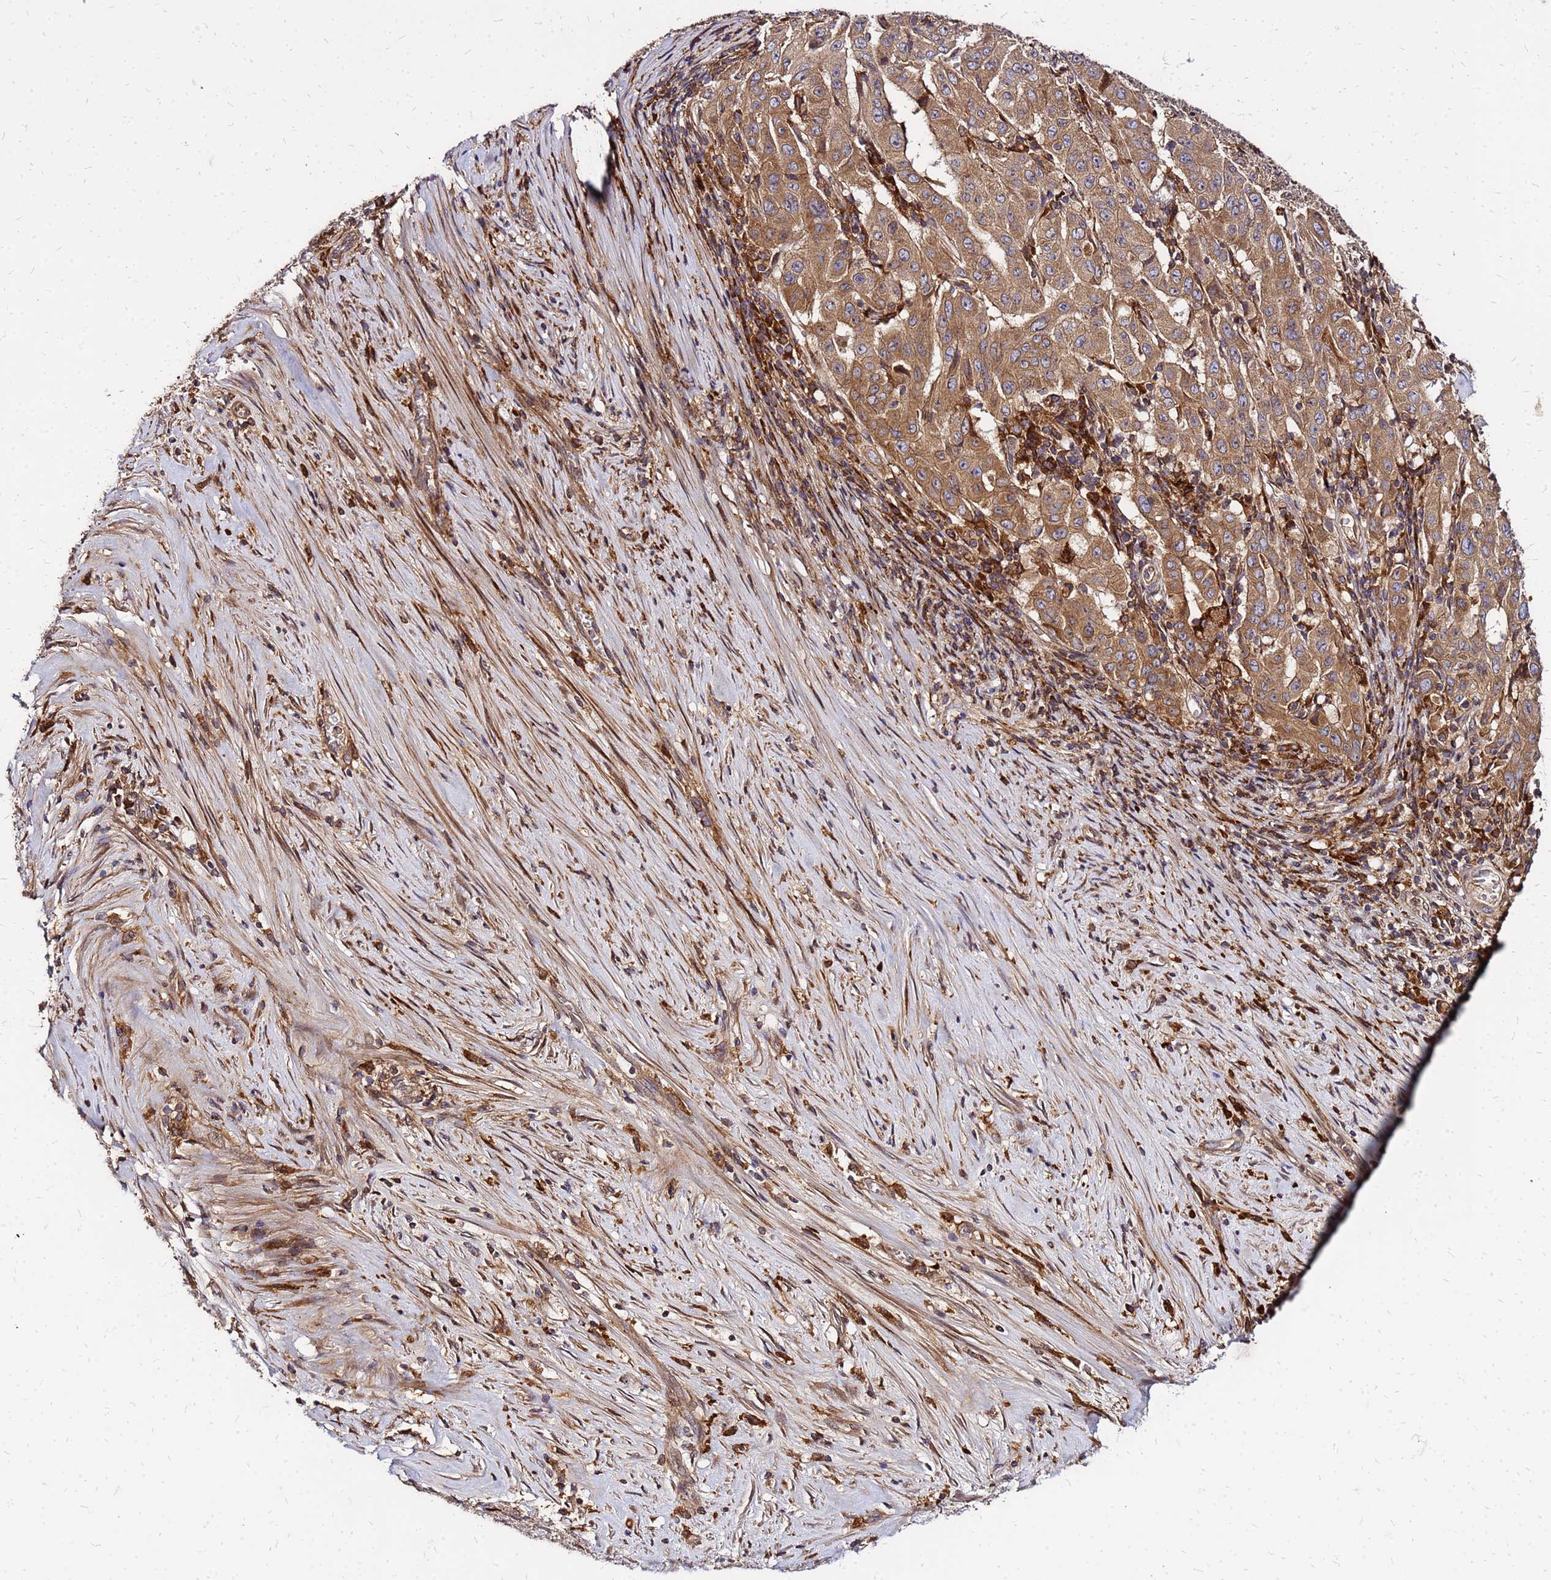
{"staining": {"intensity": "moderate", "quantity": ">75%", "location": "cytoplasmic/membranous"}, "tissue": "pancreatic cancer", "cell_type": "Tumor cells", "image_type": "cancer", "snomed": [{"axis": "morphology", "description": "Adenocarcinoma, NOS"}, {"axis": "topography", "description": "Pancreas"}], "caption": "A medium amount of moderate cytoplasmic/membranous expression is identified in about >75% of tumor cells in pancreatic cancer tissue.", "gene": "CYBC1", "patient": {"sex": "male", "age": 63}}